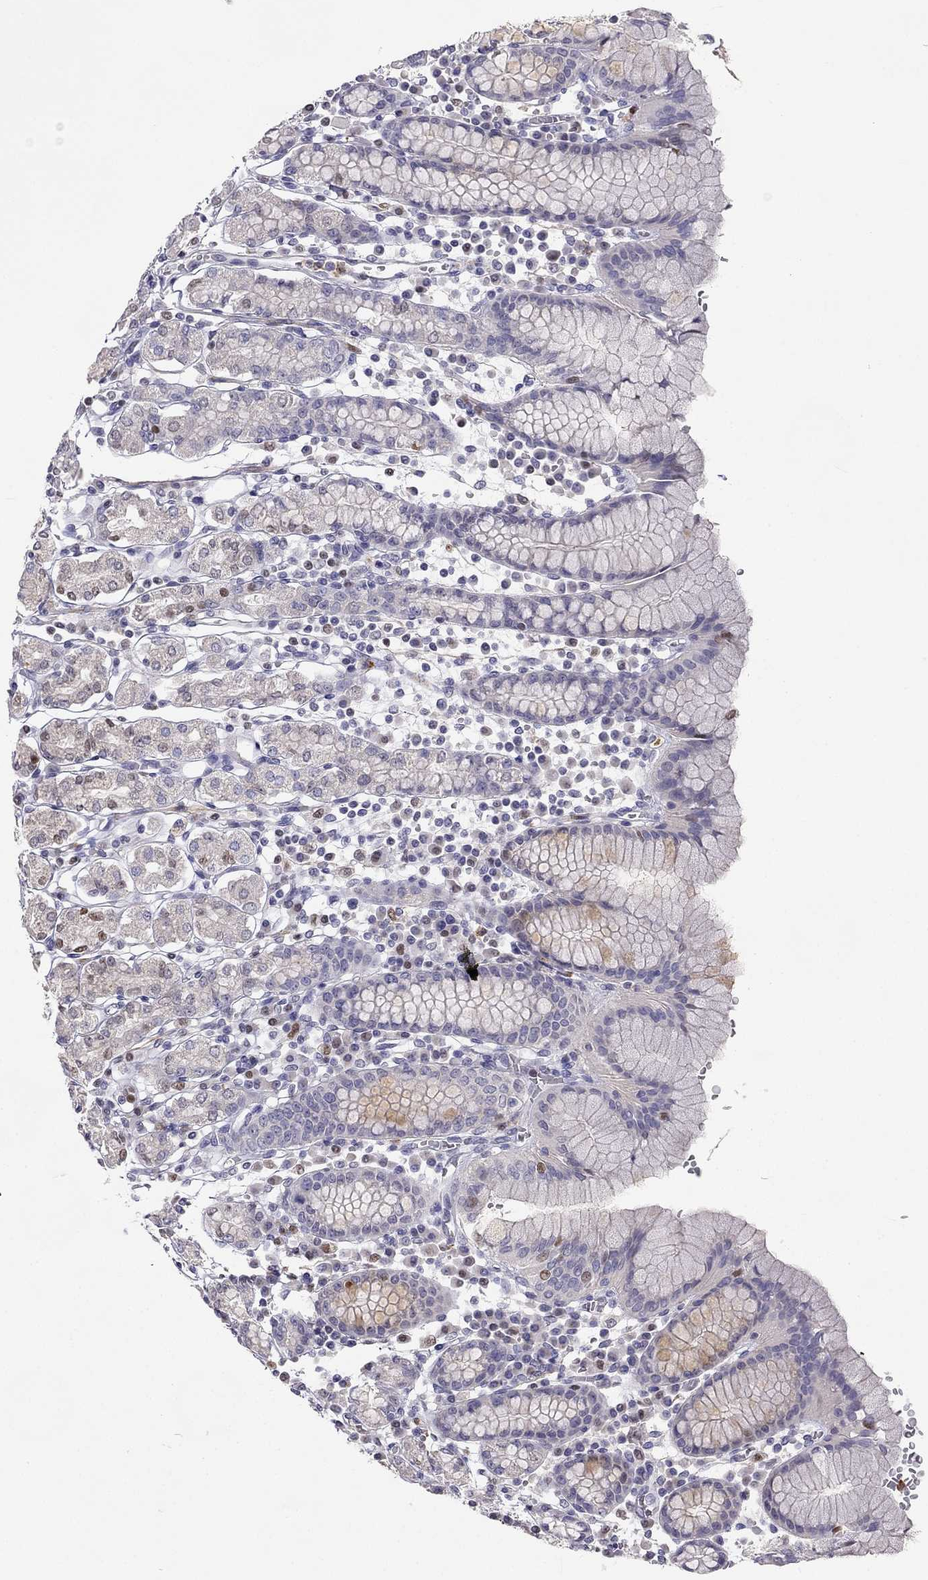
{"staining": {"intensity": "moderate", "quantity": "<25%", "location": "nuclear"}, "tissue": "stomach", "cell_type": "Glandular cells", "image_type": "normal", "snomed": [{"axis": "morphology", "description": "Normal tissue, NOS"}, {"axis": "topography", "description": "Stomach, upper"}, {"axis": "topography", "description": "Stomach"}], "caption": "The immunohistochemical stain labels moderate nuclear expression in glandular cells of unremarkable stomach.", "gene": "C16orf89", "patient": {"sex": "male", "age": 62}}